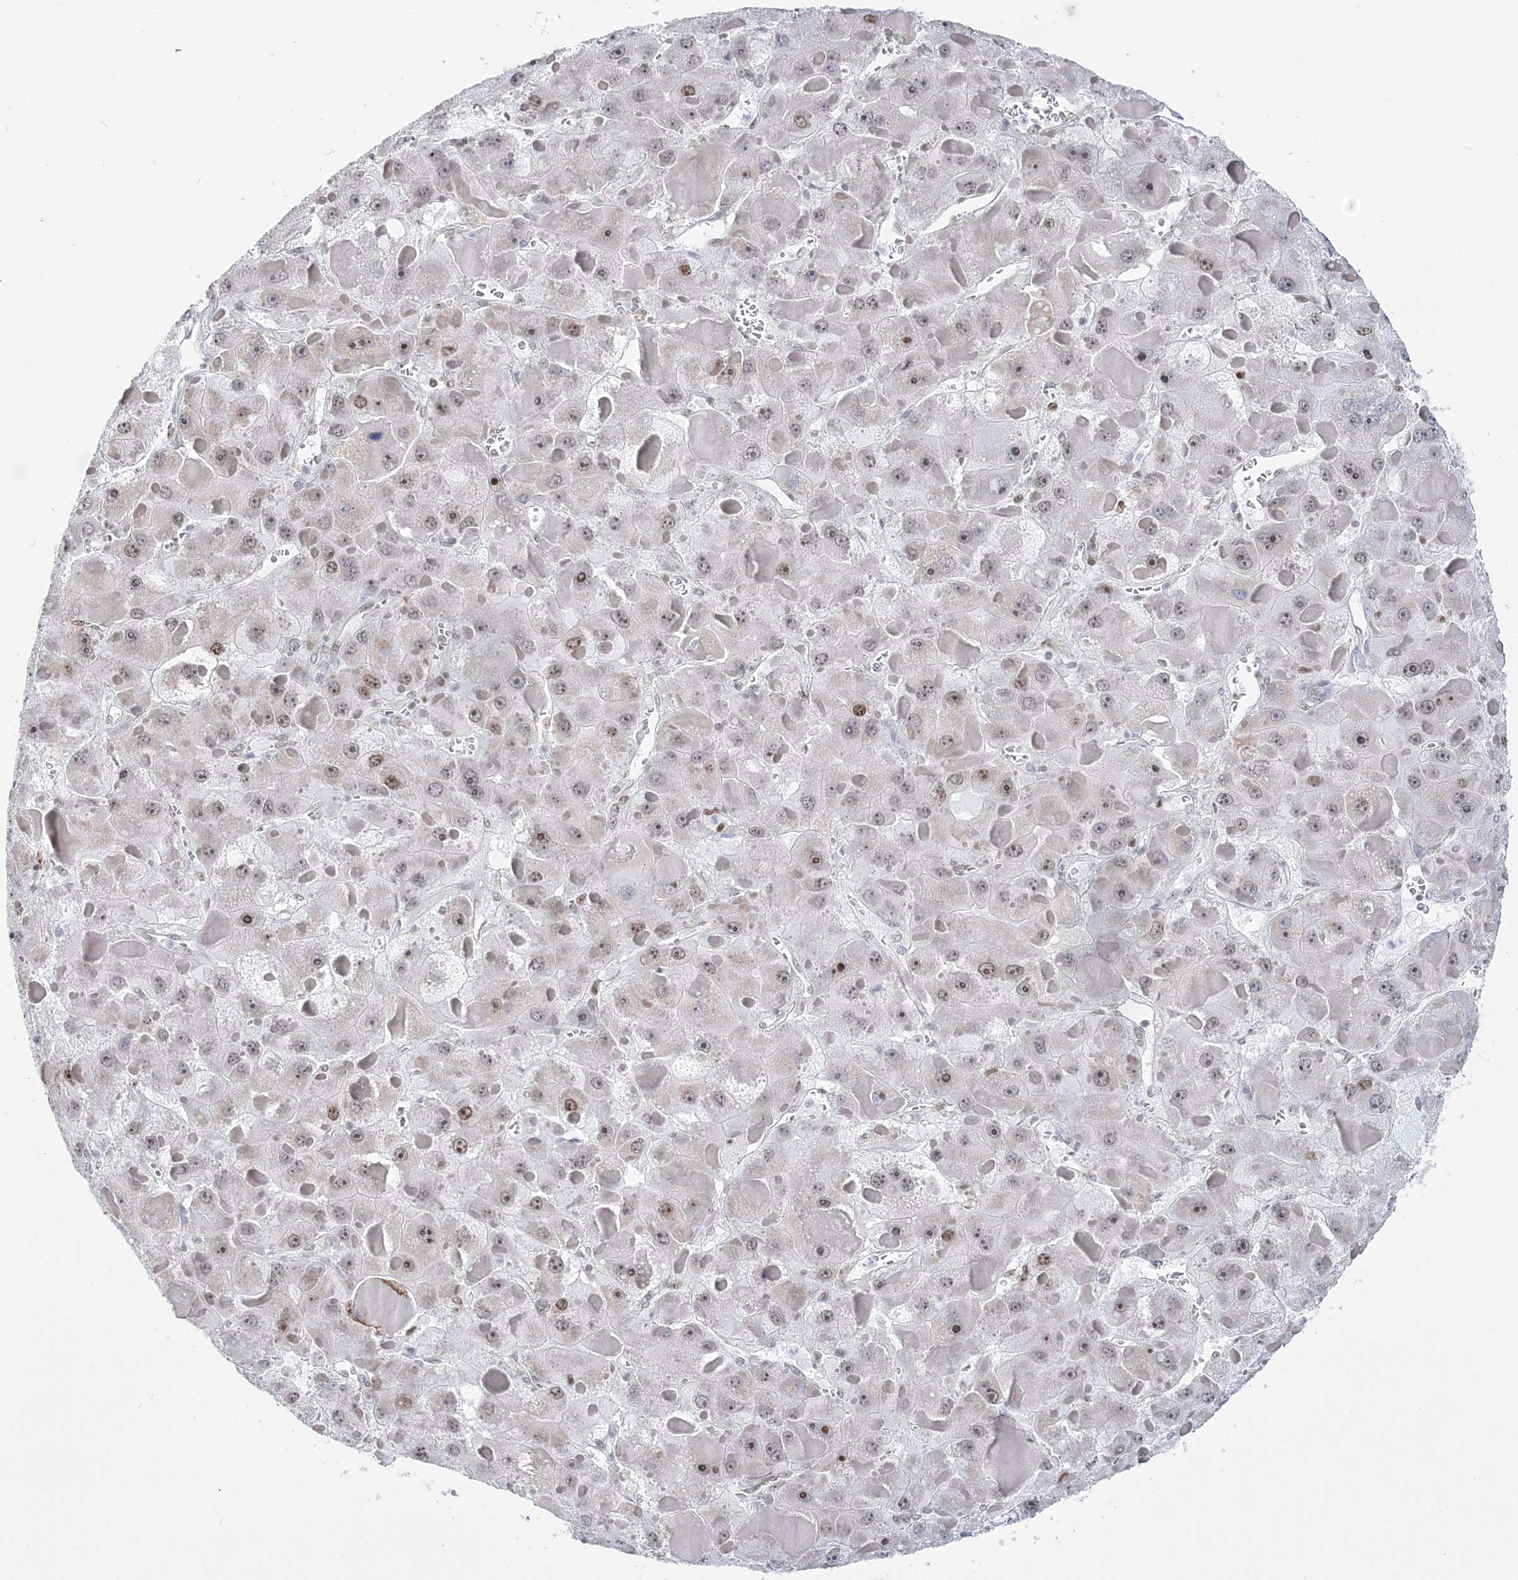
{"staining": {"intensity": "moderate", "quantity": "25%-75%", "location": "nuclear"}, "tissue": "liver cancer", "cell_type": "Tumor cells", "image_type": "cancer", "snomed": [{"axis": "morphology", "description": "Carcinoma, Hepatocellular, NOS"}, {"axis": "topography", "description": "Liver"}], "caption": "The immunohistochemical stain labels moderate nuclear expression in tumor cells of liver cancer (hepatocellular carcinoma) tissue.", "gene": "DDX21", "patient": {"sex": "female", "age": 73}}